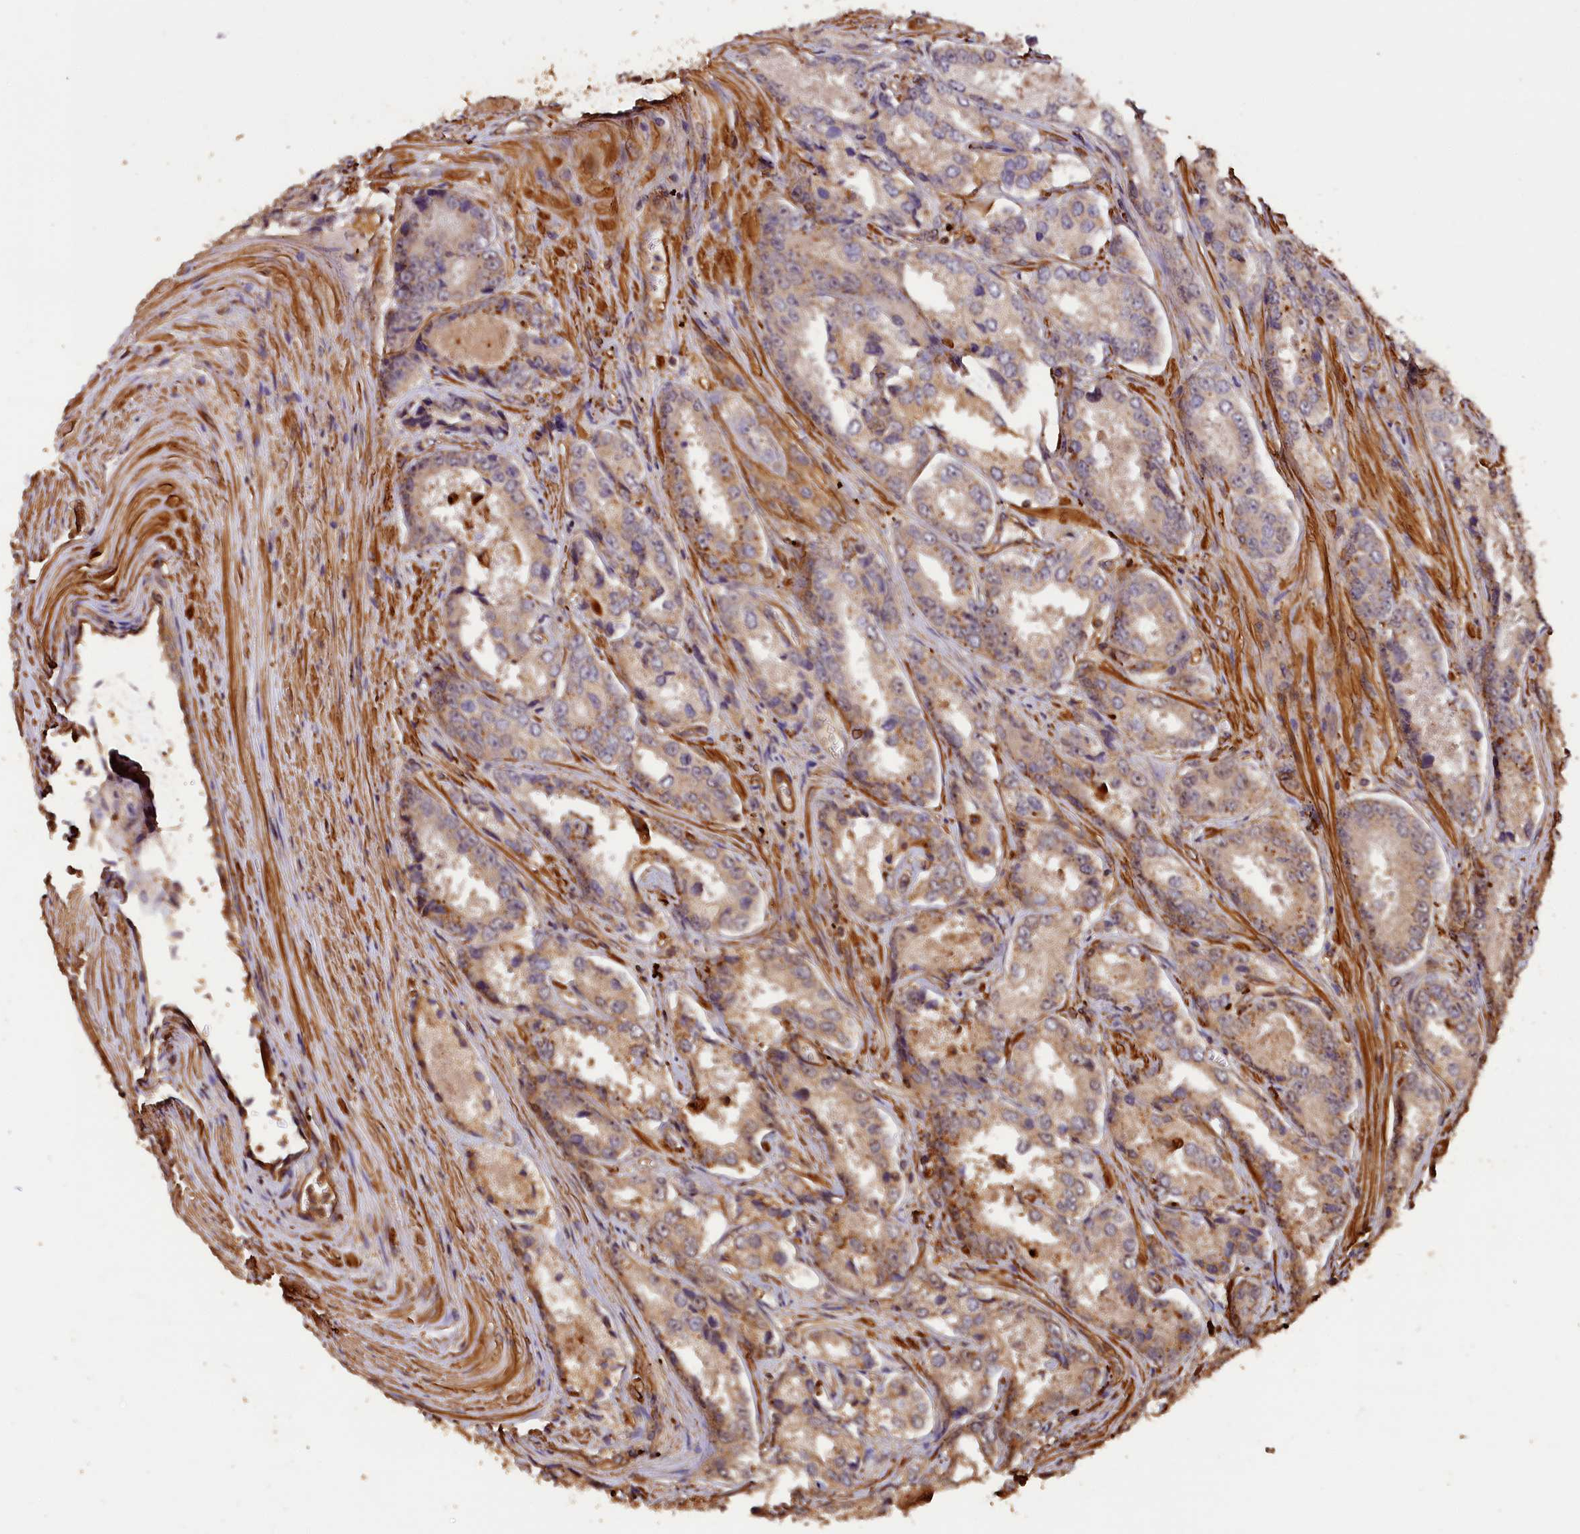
{"staining": {"intensity": "weak", "quantity": "25%-75%", "location": "cytoplasmic/membranous"}, "tissue": "prostate cancer", "cell_type": "Tumor cells", "image_type": "cancer", "snomed": [{"axis": "morphology", "description": "Adenocarcinoma, Low grade"}, {"axis": "topography", "description": "Prostate"}], "caption": "Weak cytoplasmic/membranous protein staining is present in about 25%-75% of tumor cells in prostate cancer (low-grade adenocarcinoma). Nuclei are stained in blue.", "gene": "MMP15", "patient": {"sex": "male", "age": 68}}